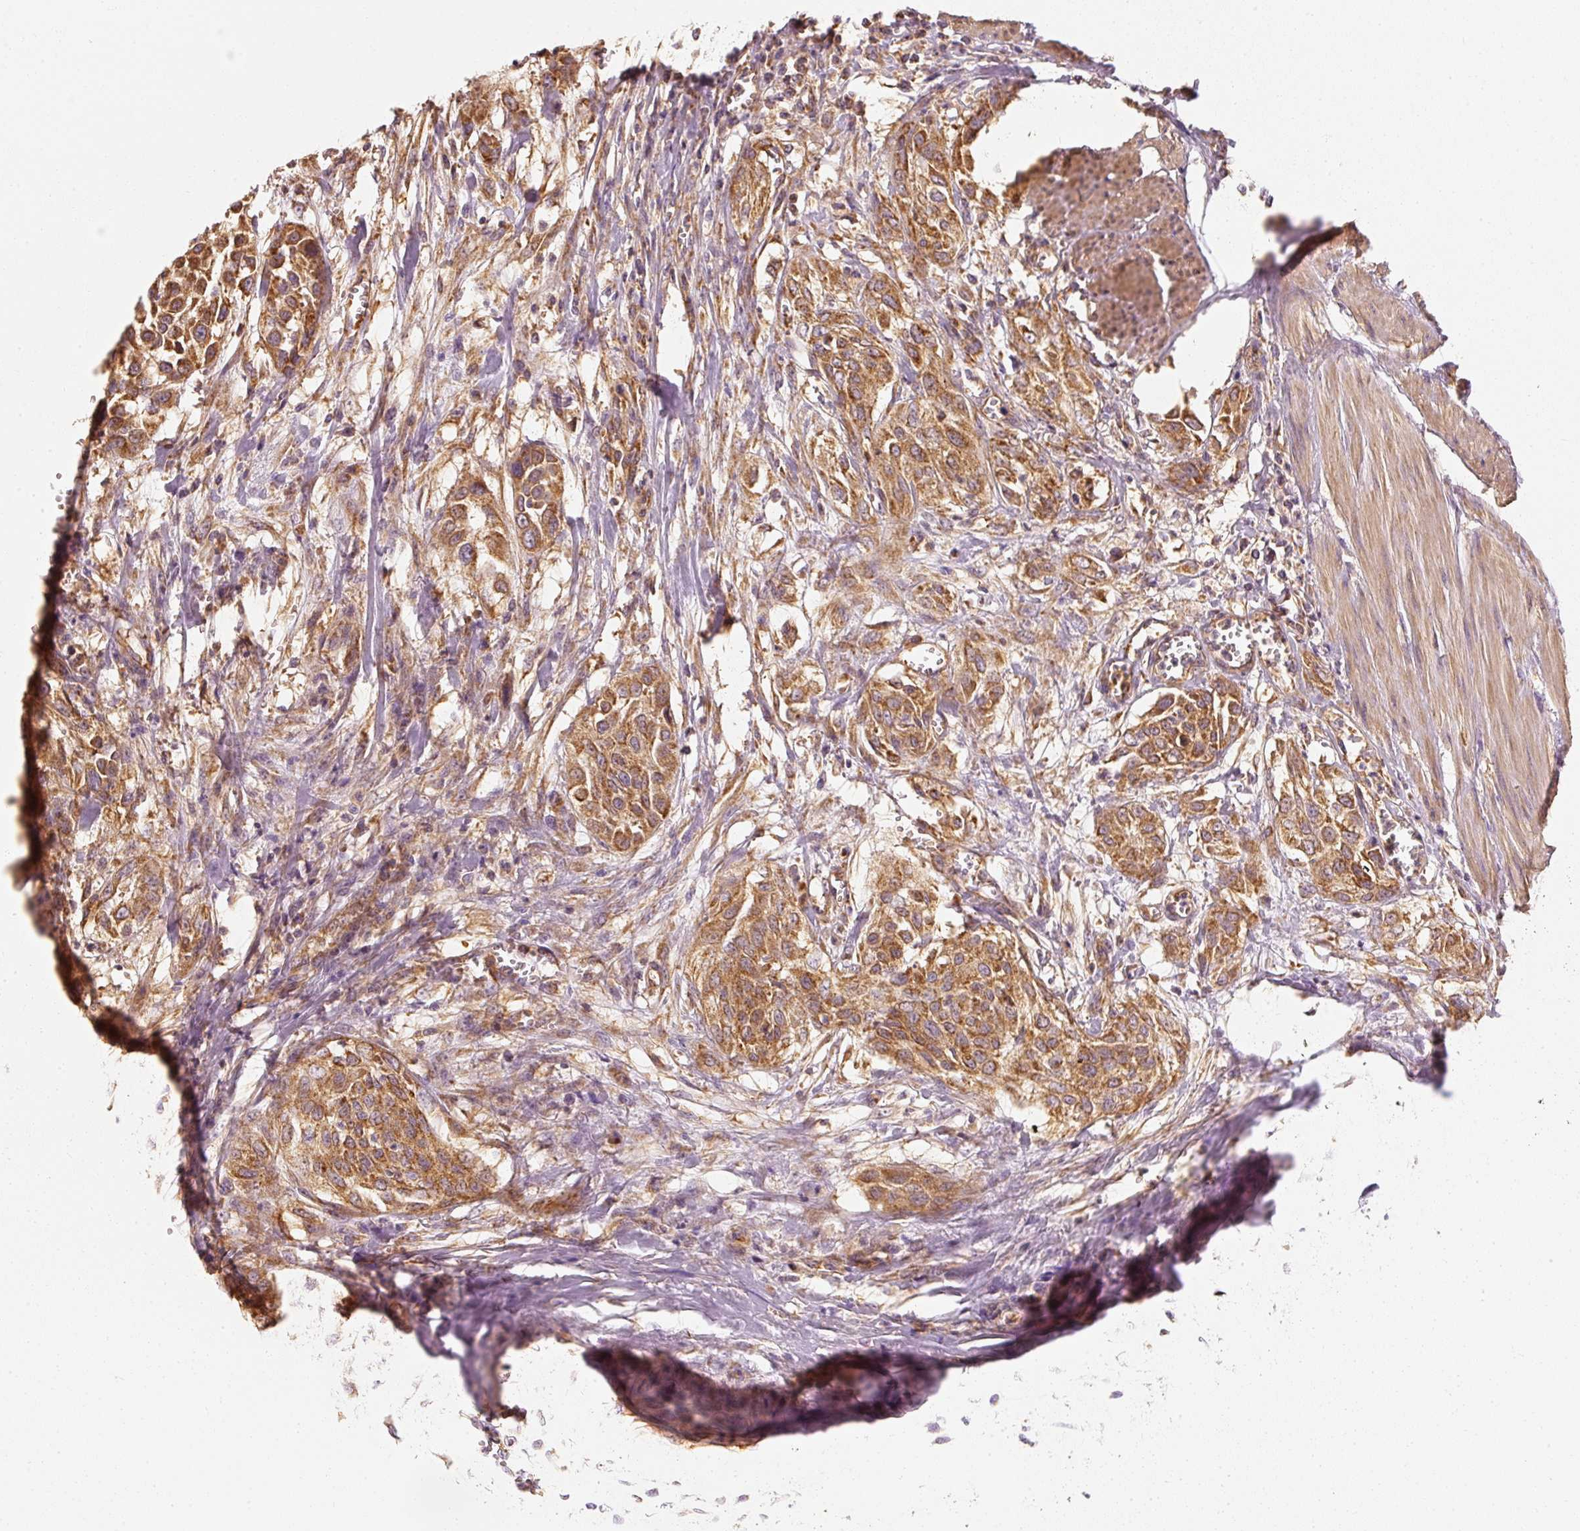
{"staining": {"intensity": "moderate", "quantity": ">75%", "location": "cytoplasmic/membranous"}, "tissue": "urothelial cancer", "cell_type": "Tumor cells", "image_type": "cancer", "snomed": [{"axis": "morphology", "description": "Urothelial carcinoma, High grade"}, {"axis": "topography", "description": "Urinary bladder"}], "caption": "This image exhibits immunohistochemistry (IHC) staining of urothelial carcinoma (high-grade), with medium moderate cytoplasmic/membranous positivity in approximately >75% of tumor cells.", "gene": "TOMM40", "patient": {"sex": "male", "age": 57}}